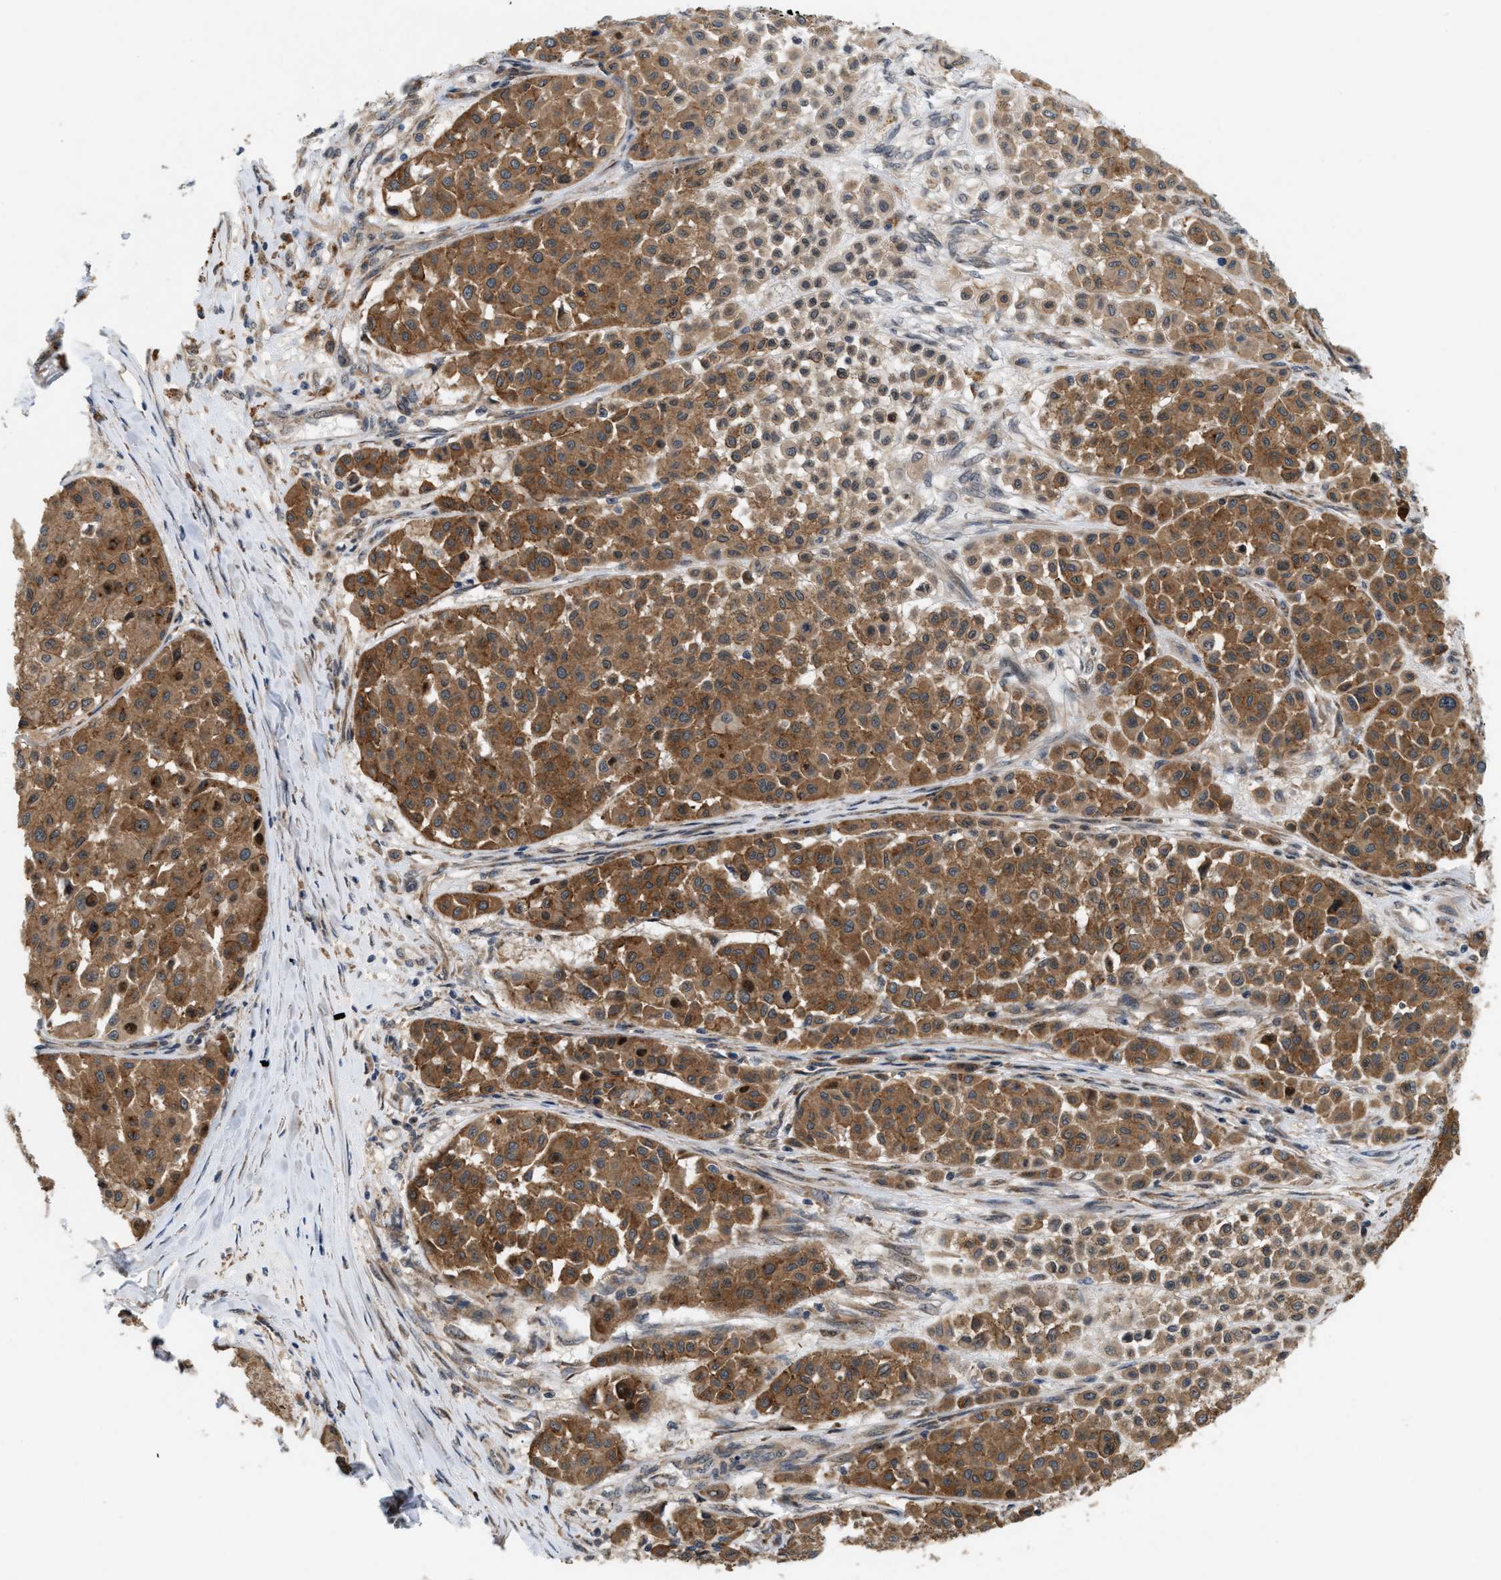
{"staining": {"intensity": "moderate", "quantity": ">75%", "location": "cytoplasmic/membranous"}, "tissue": "melanoma", "cell_type": "Tumor cells", "image_type": "cancer", "snomed": [{"axis": "morphology", "description": "Malignant melanoma, Metastatic site"}, {"axis": "topography", "description": "Soft tissue"}], "caption": "Brown immunohistochemical staining in human melanoma reveals moderate cytoplasmic/membranous expression in approximately >75% of tumor cells.", "gene": "MFSD6", "patient": {"sex": "male", "age": 41}}